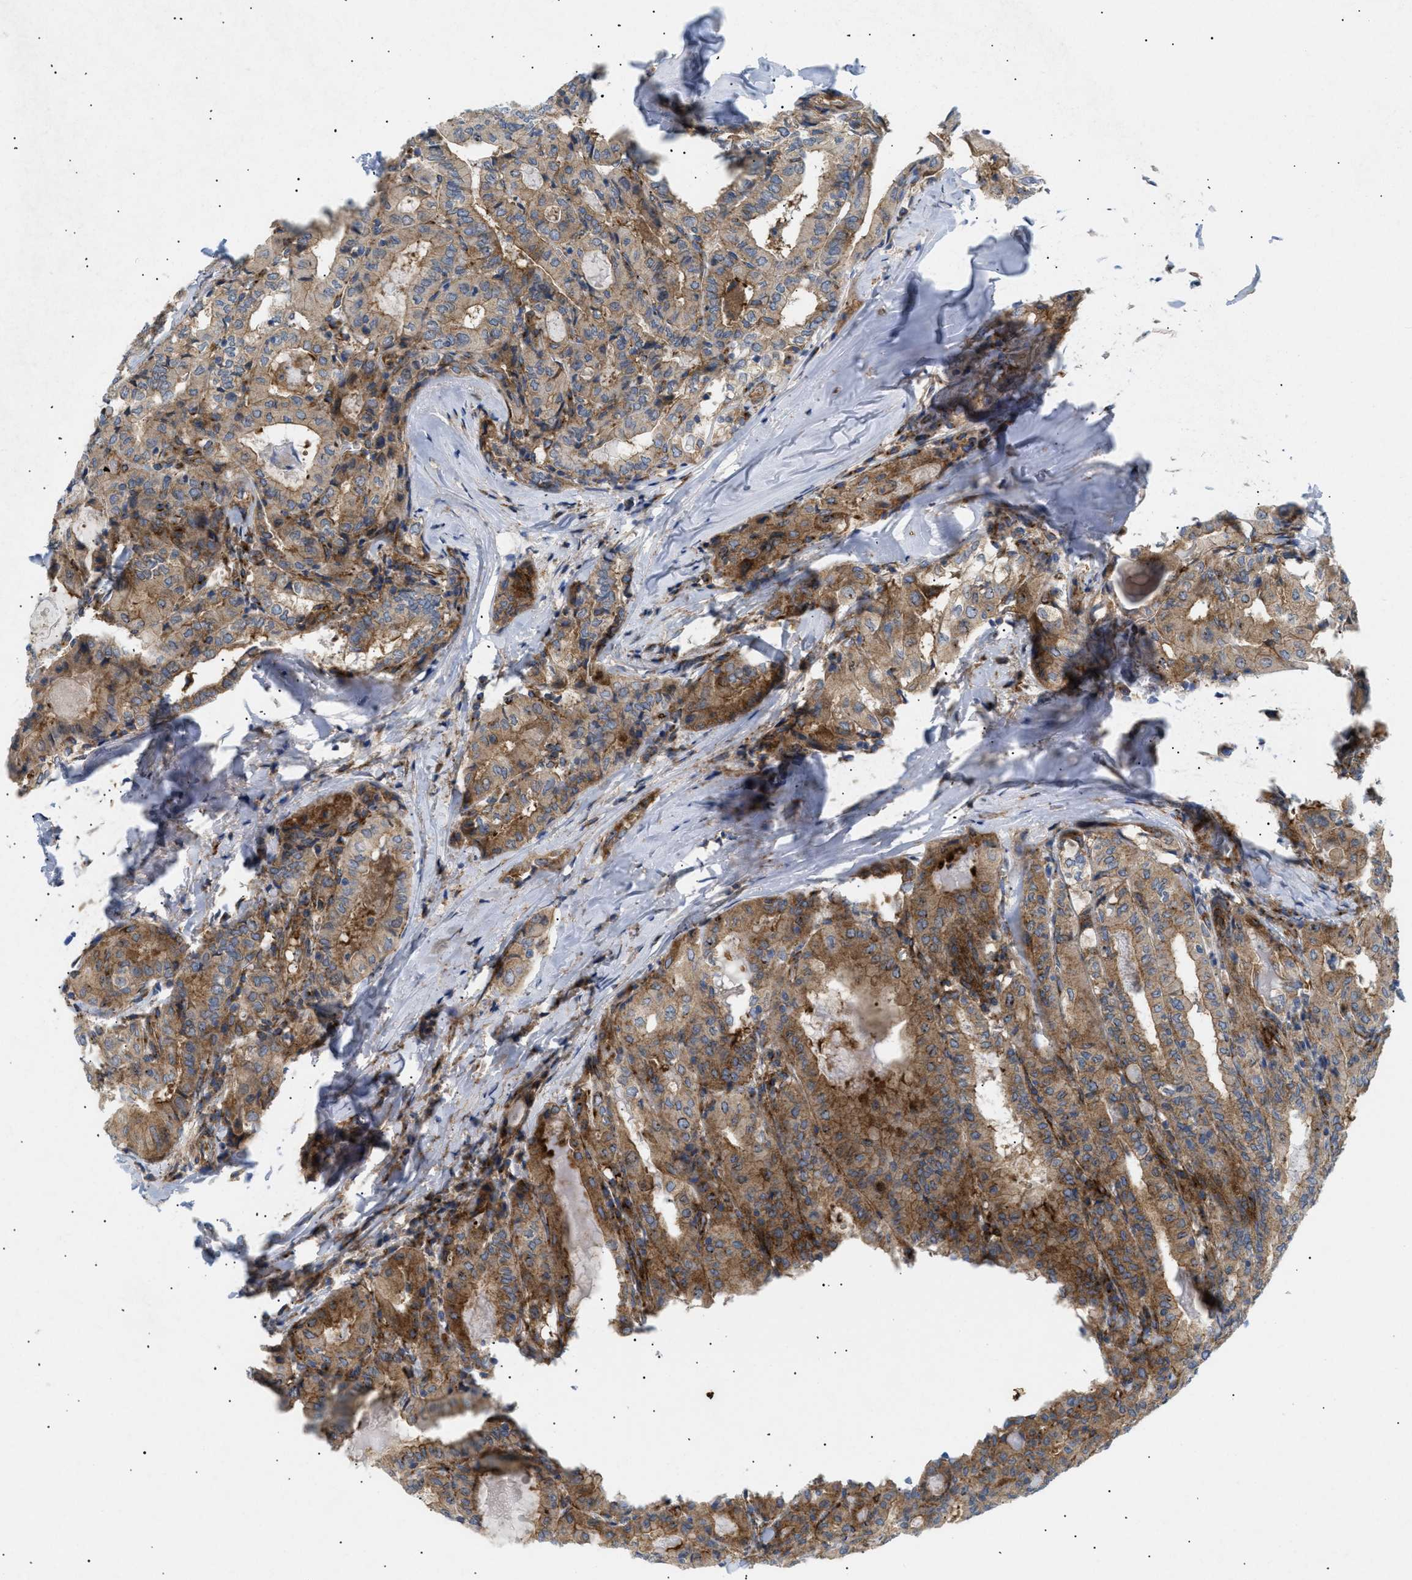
{"staining": {"intensity": "moderate", "quantity": ">75%", "location": "cytoplasmic/membranous"}, "tissue": "thyroid cancer", "cell_type": "Tumor cells", "image_type": "cancer", "snomed": [{"axis": "morphology", "description": "Papillary adenocarcinoma, NOS"}, {"axis": "topography", "description": "Thyroid gland"}], "caption": "Immunohistochemical staining of thyroid cancer (papillary adenocarcinoma) displays medium levels of moderate cytoplasmic/membranous protein expression in approximately >75% of tumor cells.", "gene": "DCTN4", "patient": {"sex": "female", "age": 42}}